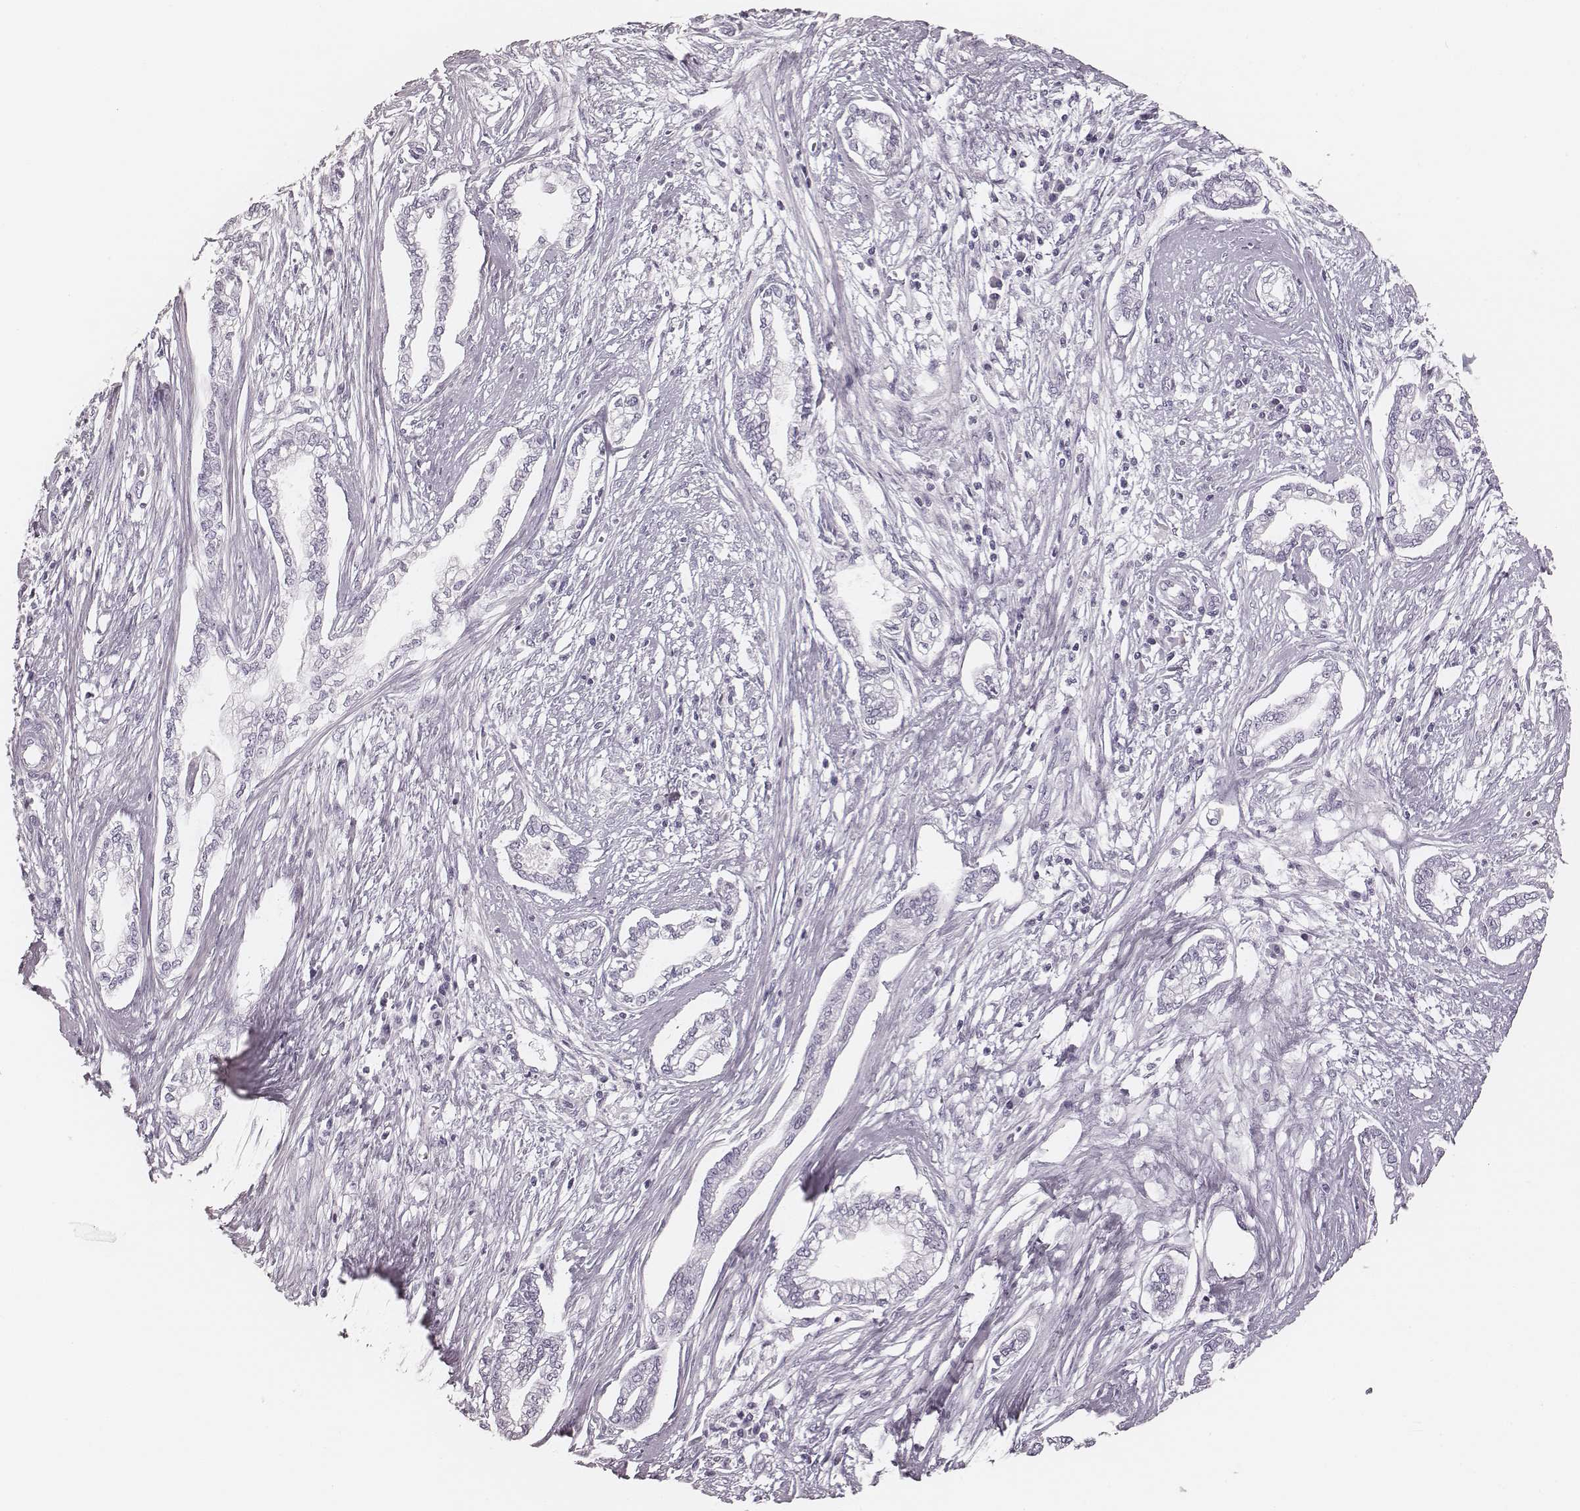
{"staining": {"intensity": "negative", "quantity": "none", "location": "none"}, "tissue": "cervical cancer", "cell_type": "Tumor cells", "image_type": "cancer", "snomed": [{"axis": "morphology", "description": "Adenocarcinoma, NOS"}, {"axis": "topography", "description": "Cervix"}], "caption": "Adenocarcinoma (cervical) was stained to show a protein in brown. There is no significant positivity in tumor cells.", "gene": "MSX1", "patient": {"sex": "female", "age": 62}}